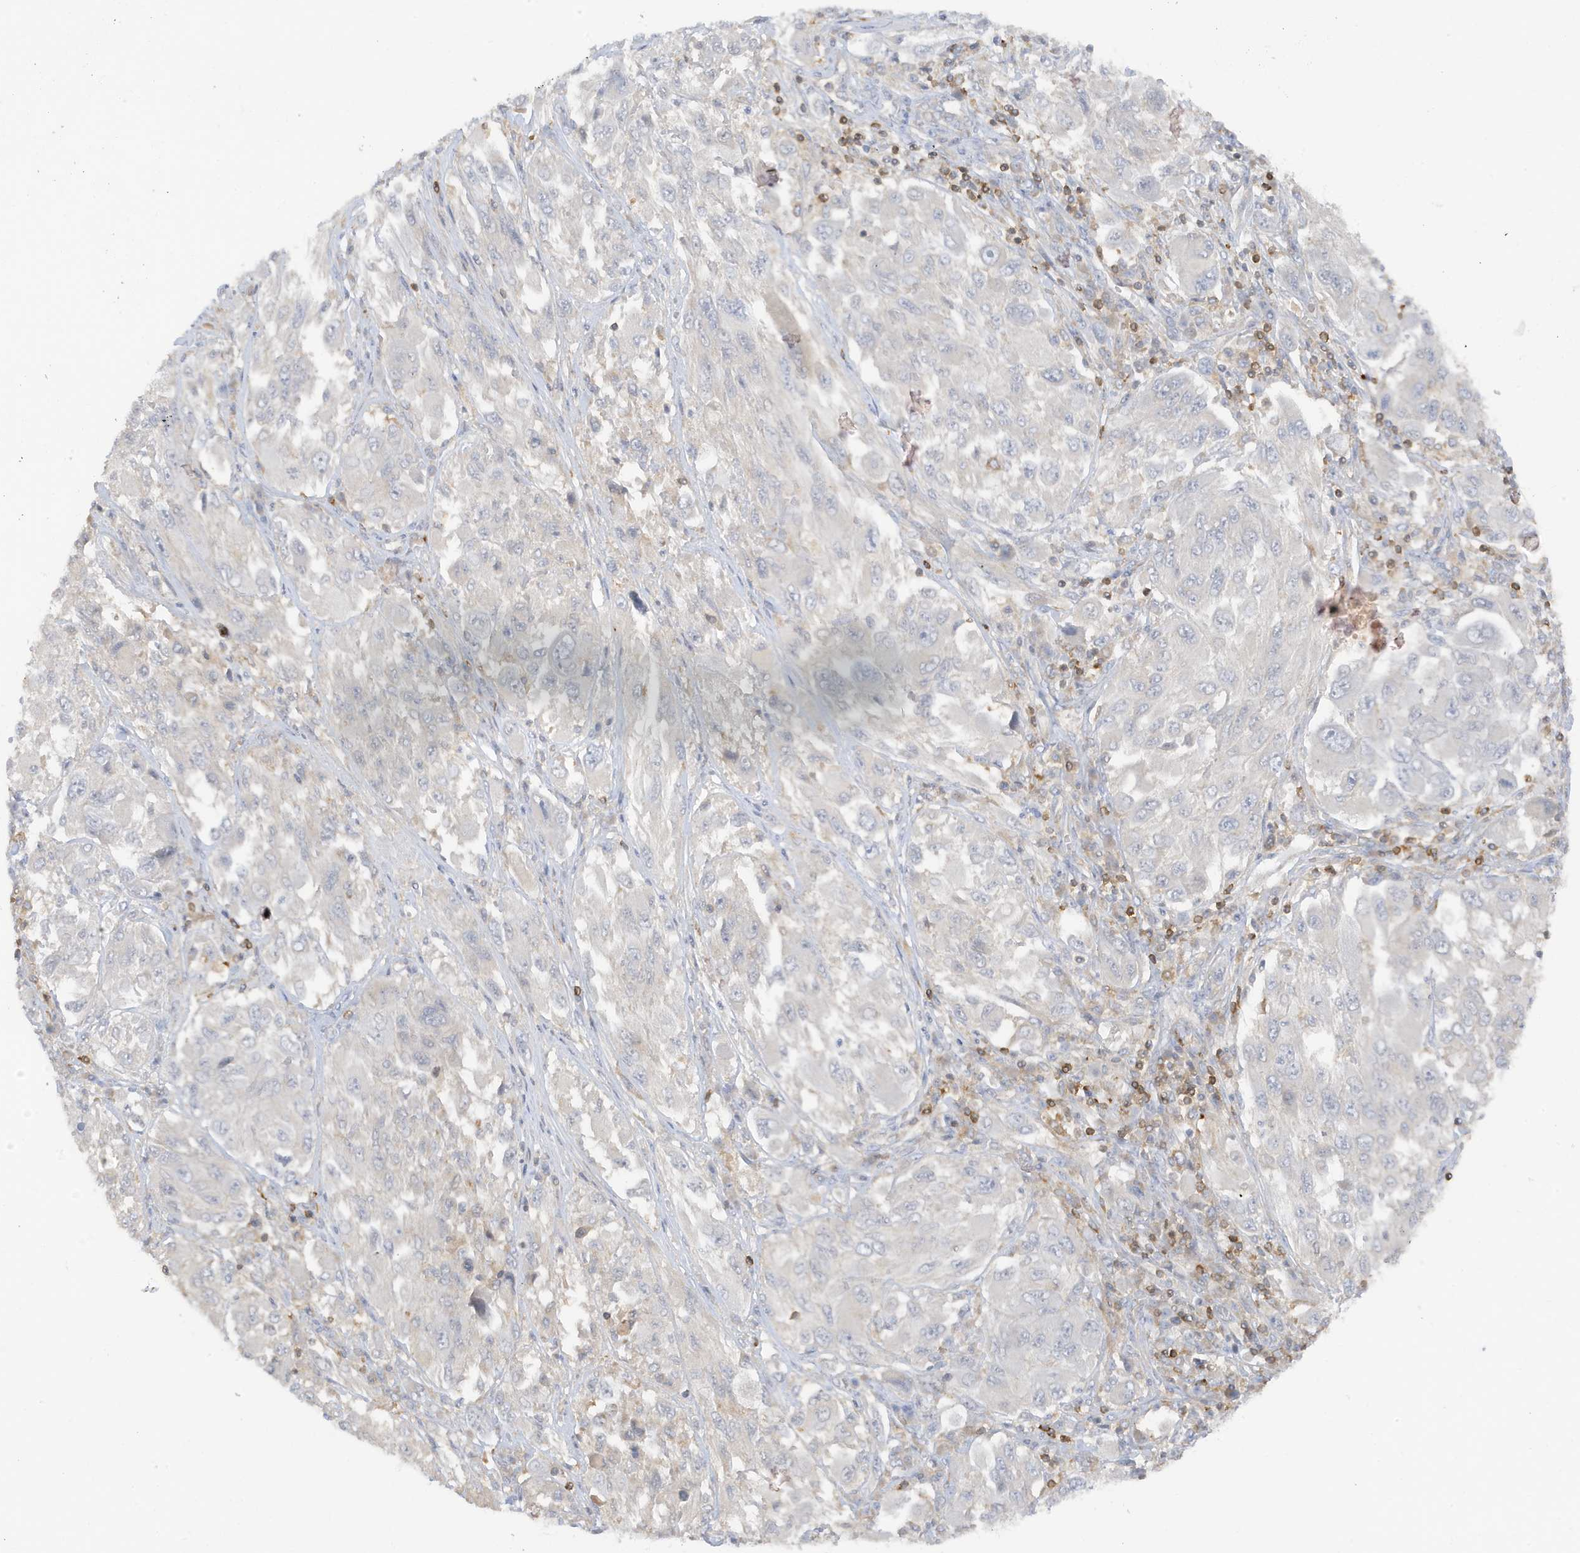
{"staining": {"intensity": "negative", "quantity": "none", "location": "none"}, "tissue": "melanoma", "cell_type": "Tumor cells", "image_type": "cancer", "snomed": [{"axis": "morphology", "description": "Malignant melanoma, NOS"}, {"axis": "topography", "description": "Skin"}], "caption": "IHC of melanoma demonstrates no staining in tumor cells. (Brightfield microscopy of DAB immunohistochemistry (IHC) at high magnification).", "gene": "PHACTR2", "patient": {"sex": "female", "age": 91}}